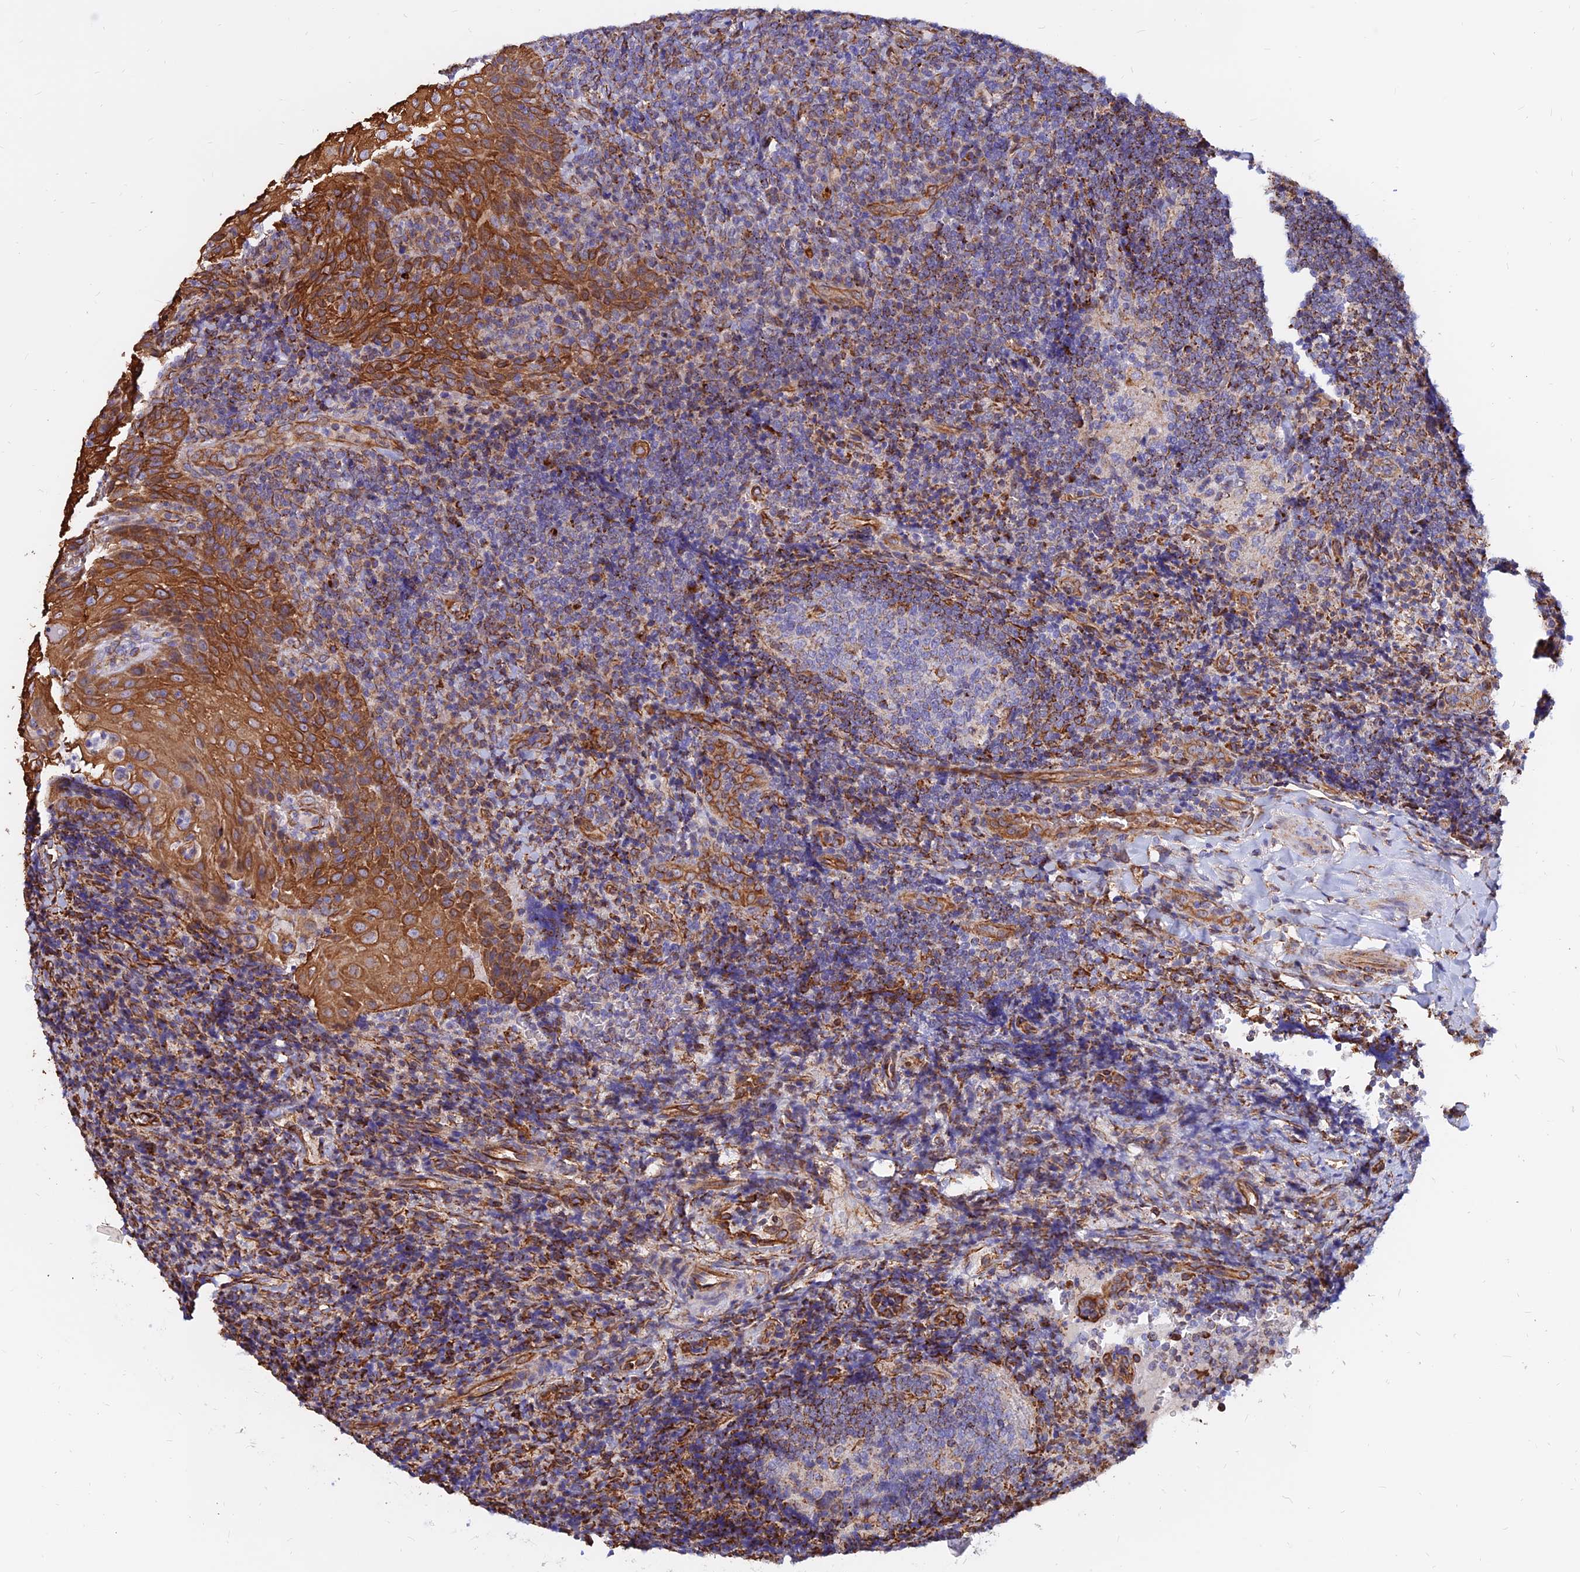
{"staining": {"intensity": "moderate", "quantity": "<25%", "location": "cytoplasmic/membranous"}, "tissue": "tonsil", "cell_type": "Germinal center cells", "image_type": "normal", "snomed": [{"axis": "morphology", "description": "Normal tissue, NOS"}, {"axis": "topography", "description": "Tonsil"}], "caption": "Immunohistochemistry (IHC) micrograph of unremarkable tonsil stained for a protein (brown), which reveals low levels of moderate cytoplasmic/membranous positivity in about <25% of germinal center cells.", "gene": "CDK18", "patient": {"sex": "male", "age": 37}}